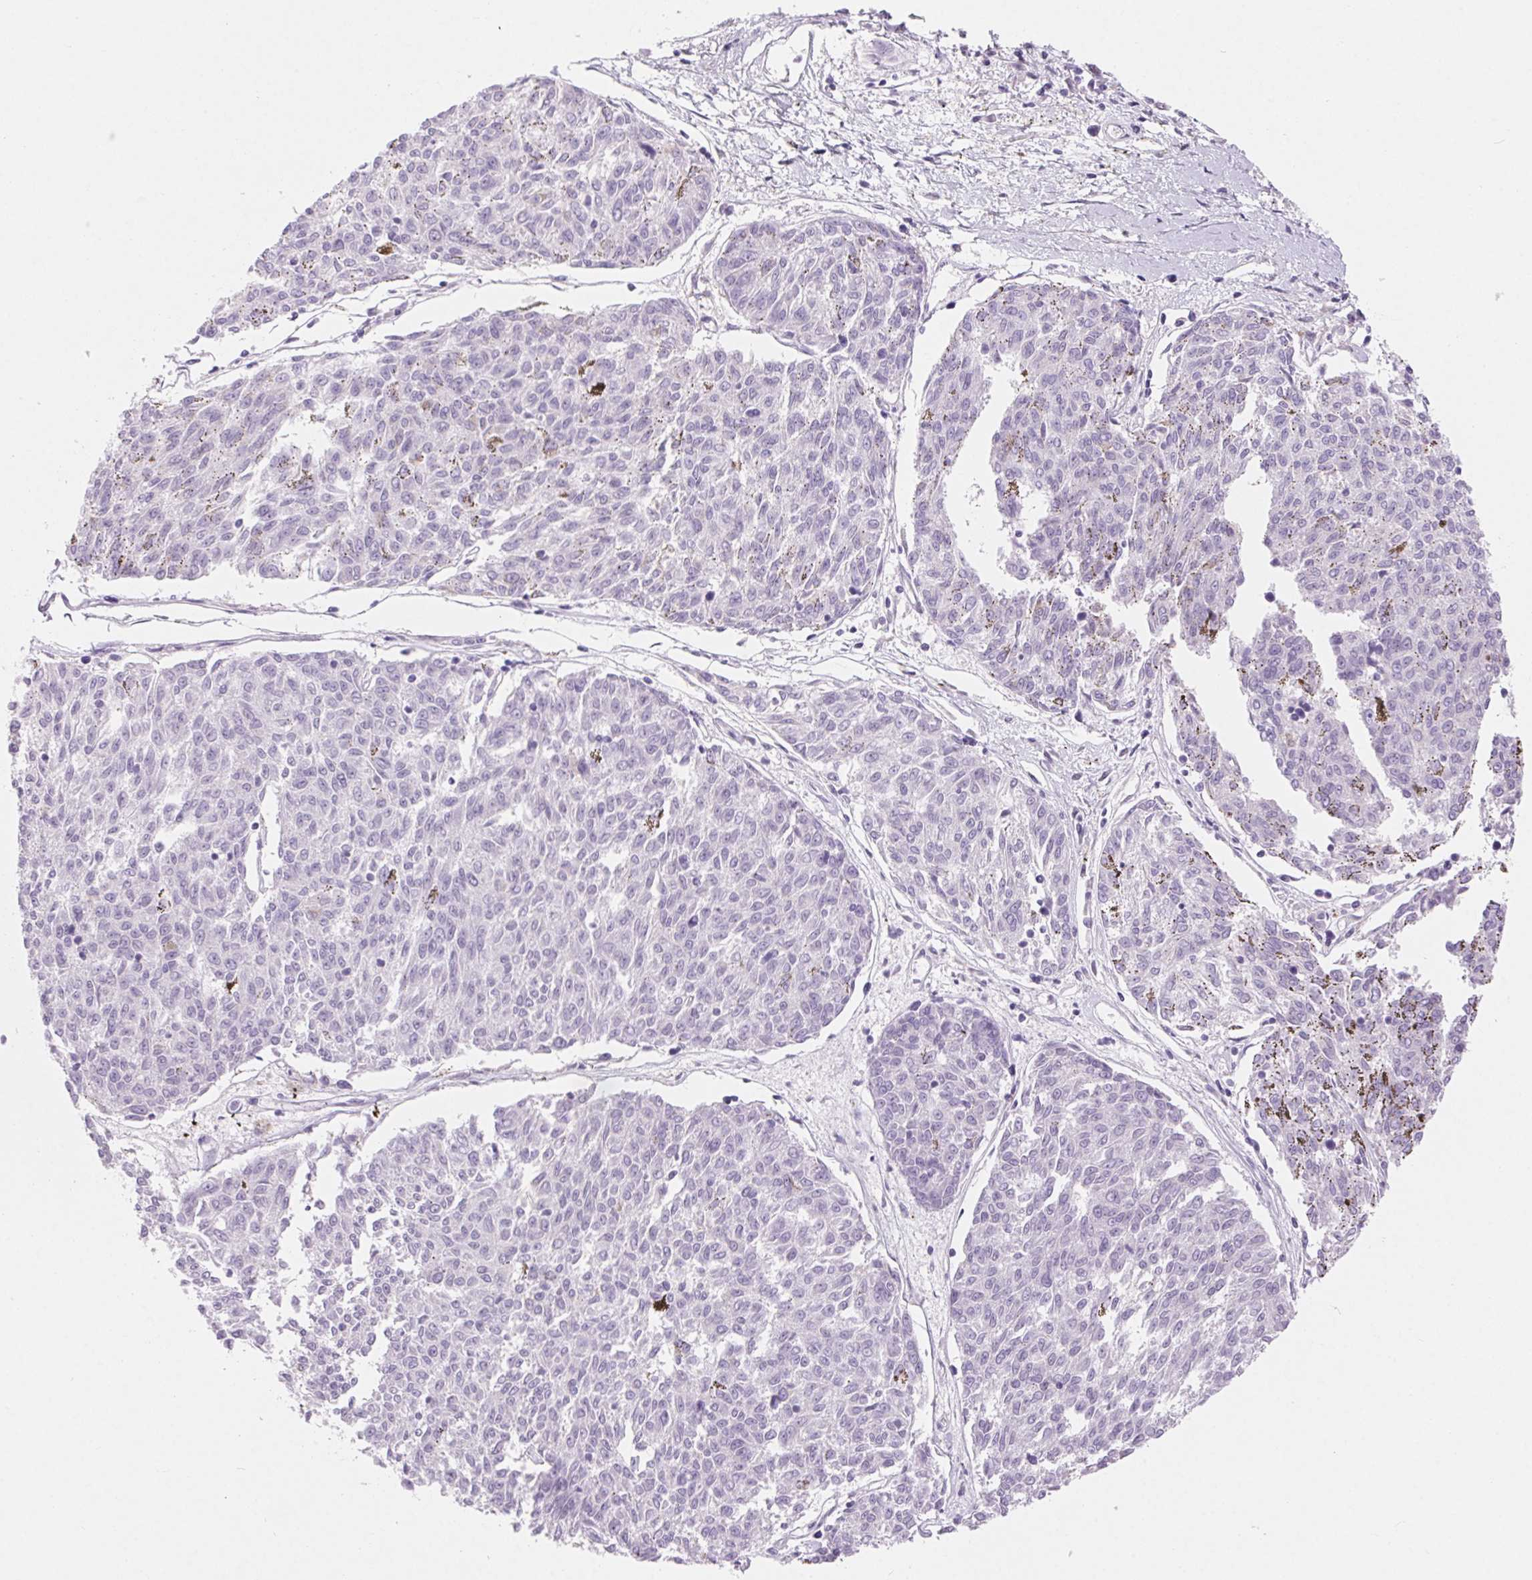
{"staining": {"intensity": "negative", "quantity": "none", "location": "none"}, "tissue": "melanoma", "cell_type": "Tumor cells", "image_type": "cancer", "snomed": [{"axis": "morphology", "description": "Malignant melanoma, NOS"}, {"axis": "topography", "description": "Skin"}], "caption": "Human malignant melanoma stained for a protein using immunohistochemistry reveals no positivity in tumor cells.", "gene": "CLDN16", "patient": {"sex": "female", "age": 72}}